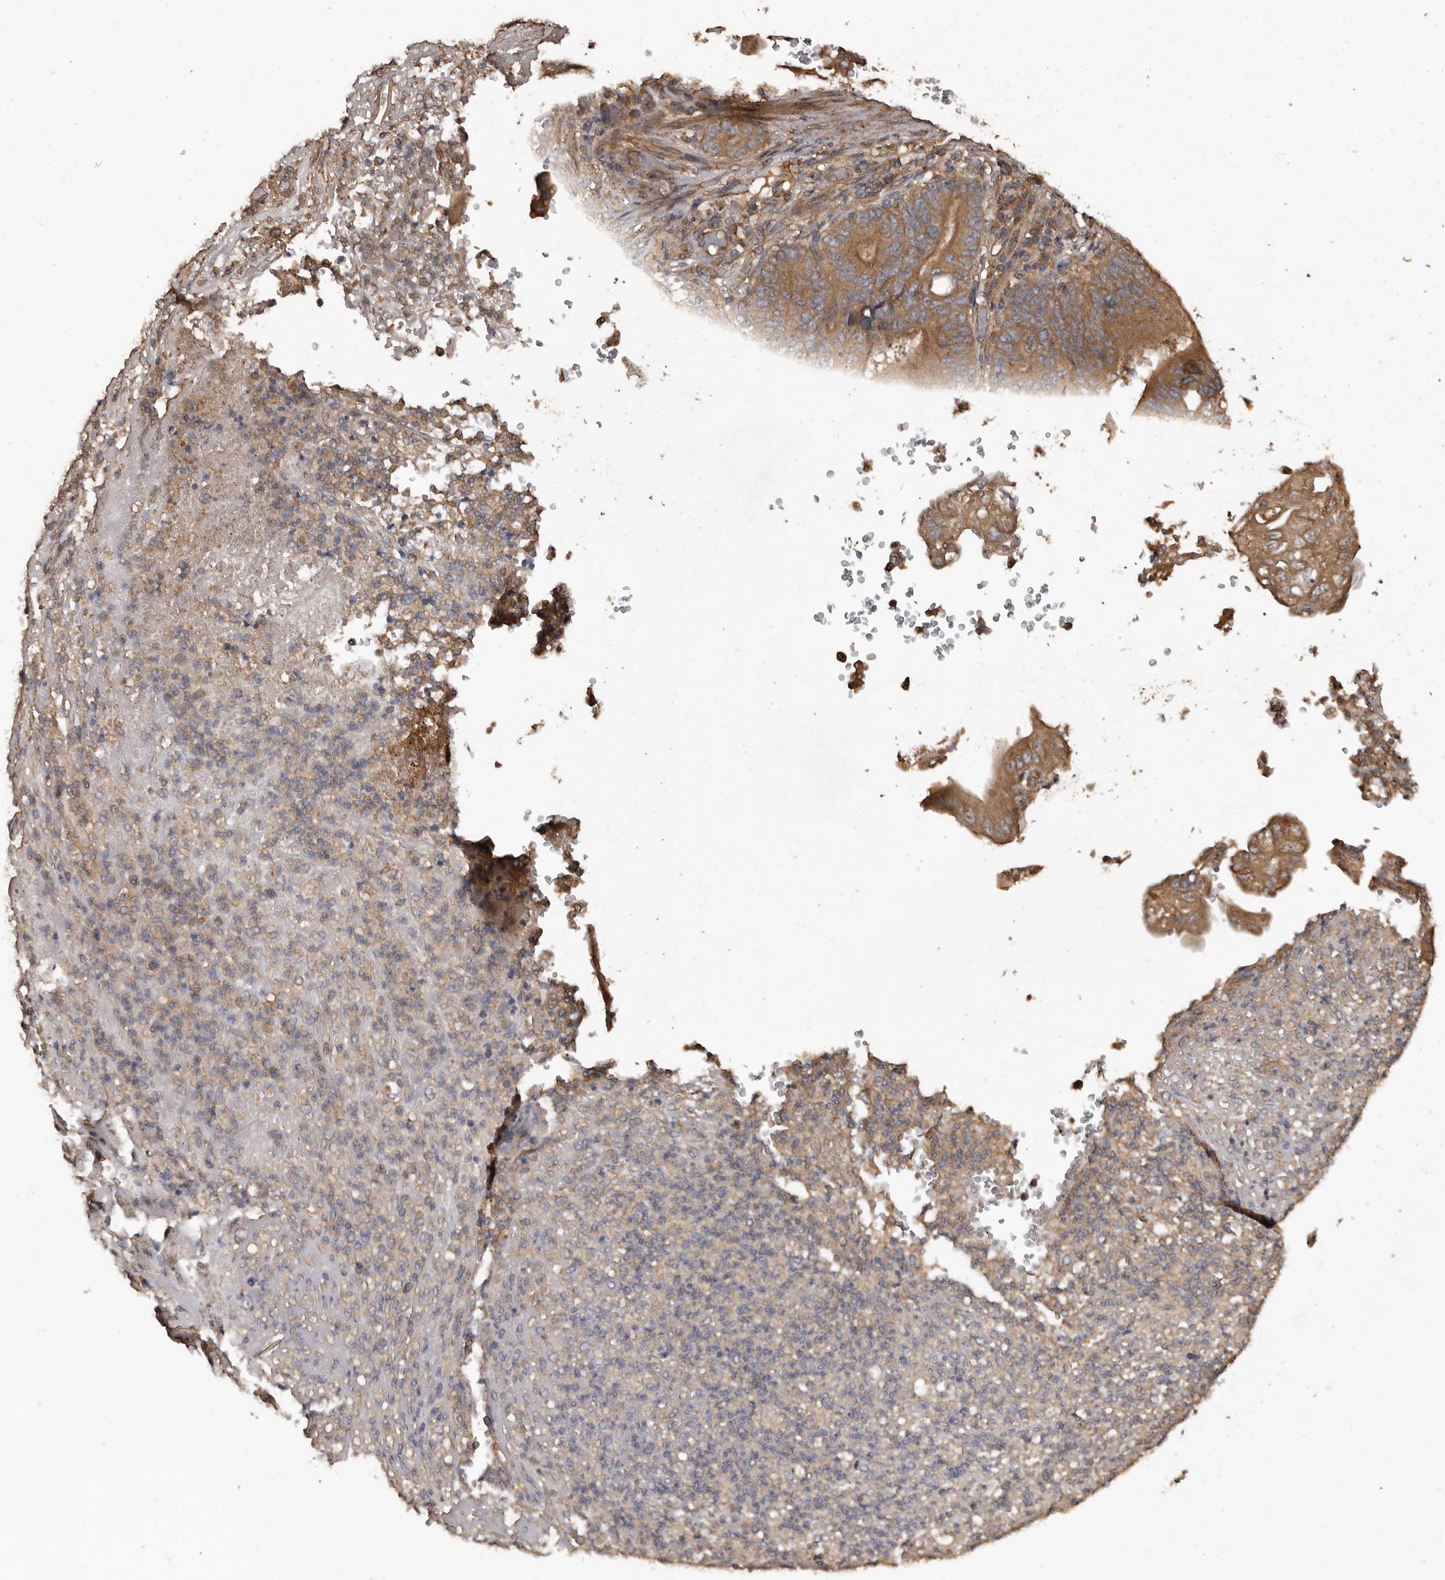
{"staining": {"intensity": "moderate", "quantity": ">75%", "location": "cytoplasmic/membranous"}, "tissue": "stomach cancer", "cell_type": "Tumor cells", "image_type": "cancer", "snomed": [{"axis": "morphology", "description": "Adenocarcinoma, NOS"}, {"axis": "topography", "description": "Stomach"}], "caption": "This is an image of immunohistochemistry (IHC) staining of stomach cancer, which shows moderate staining in the cytoplasmic/membranous of tumor cells.", "gene": "FLCN", "patient": {"sex": "female", "age": 73}}